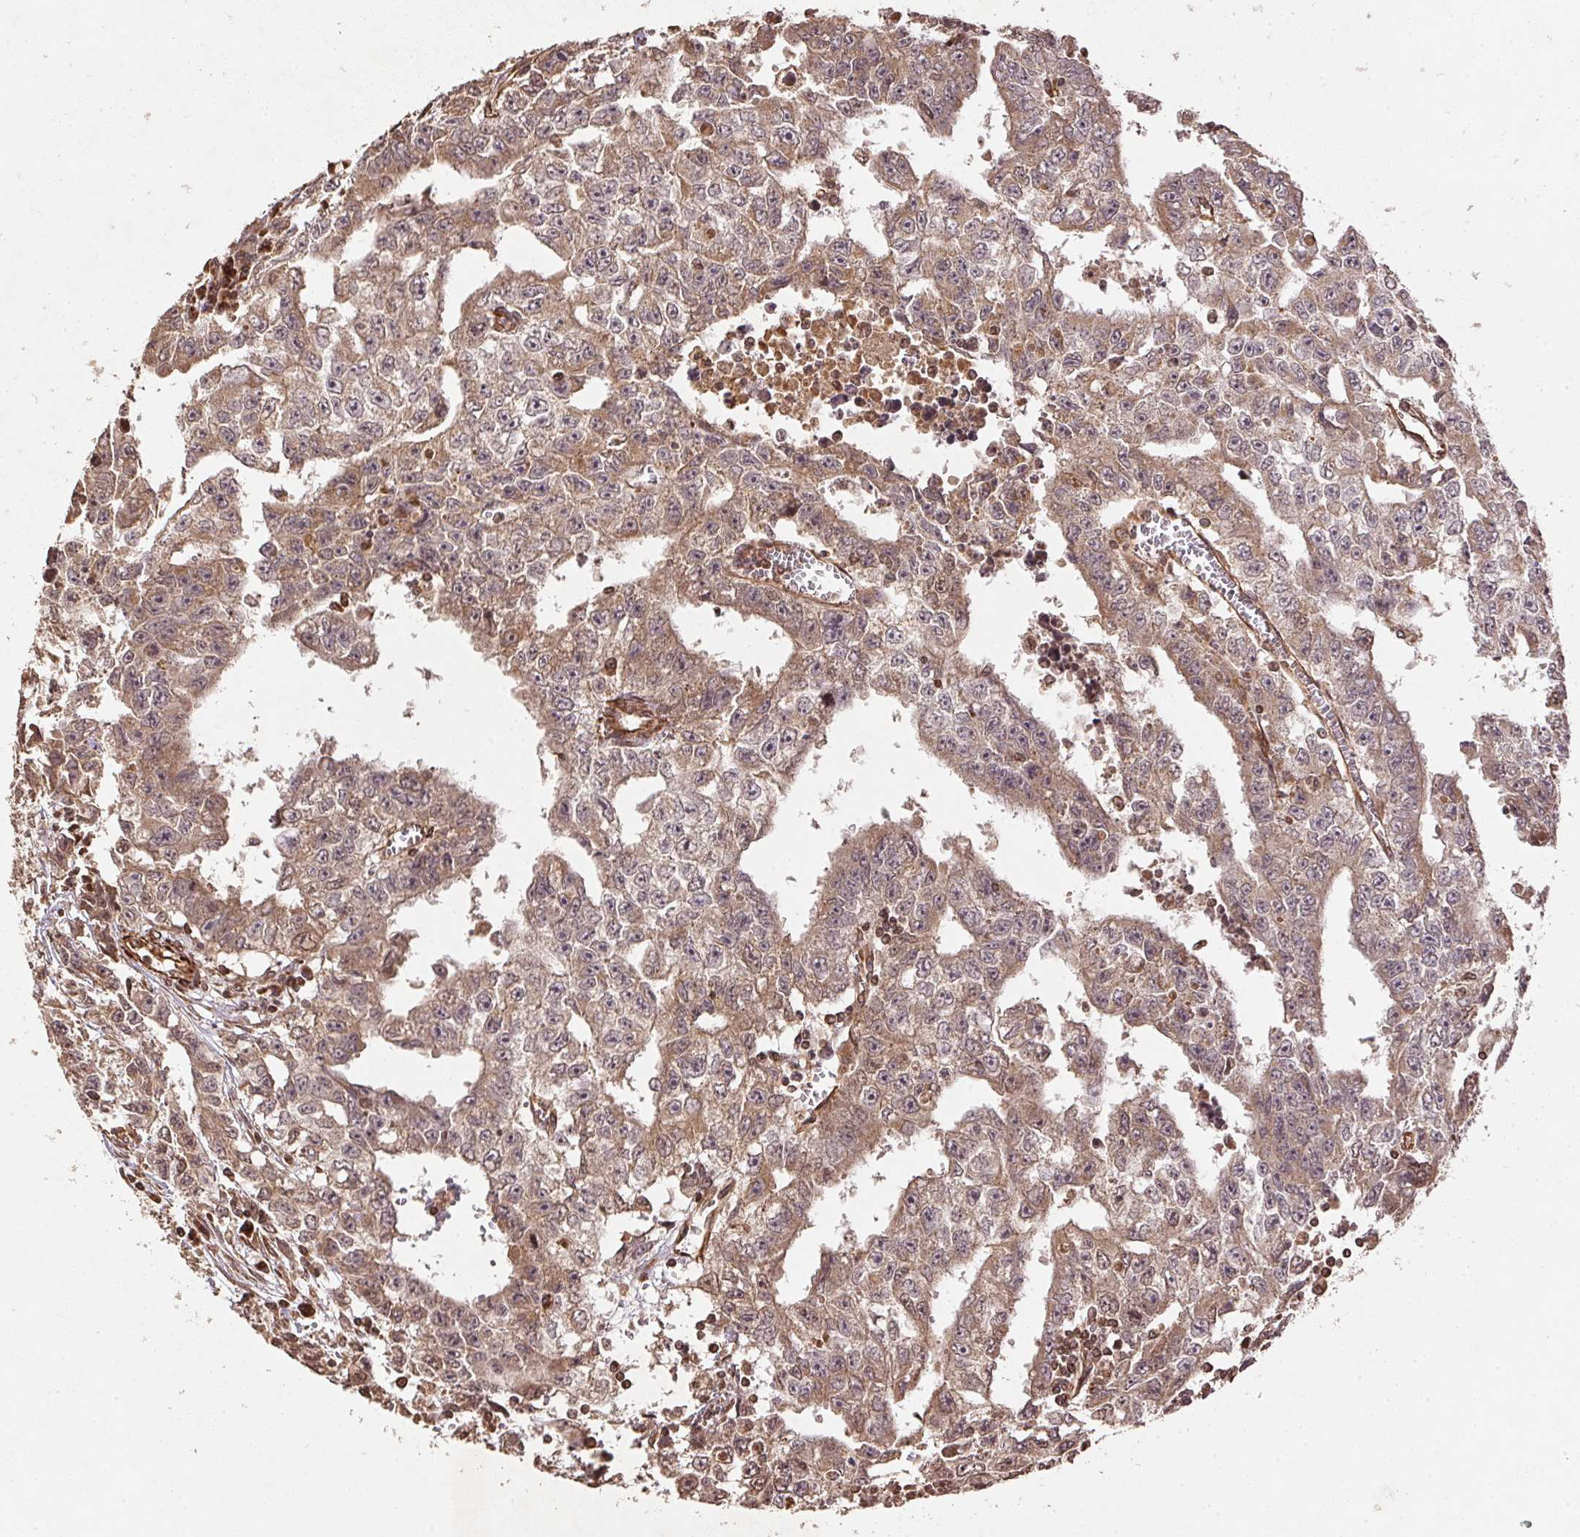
{"staining": {"intensity": "weak", "quantity": ">75%", "location": "cytoplasmic/membranous"}, "tissue": "testis cancer", "cell_type": "Tumor cells", "image_type": "cancer", "snomed": [{"axis": "morphology", "description": "Carcinoma, Embryonal, NOS"}, {"axis": "morphology", "description": "Teratoma, malignant, NOS"}, {"axis": "topography", "description": "Testis"}], "caption": "Testis cancer stained with immunohistochemistry (IHC) demonstrates weak cytoplasmic/membranous positivity in about >75% of tumor cells.", "gene": "SPRED2", "patient": {"sex": "male", "age": 24}}